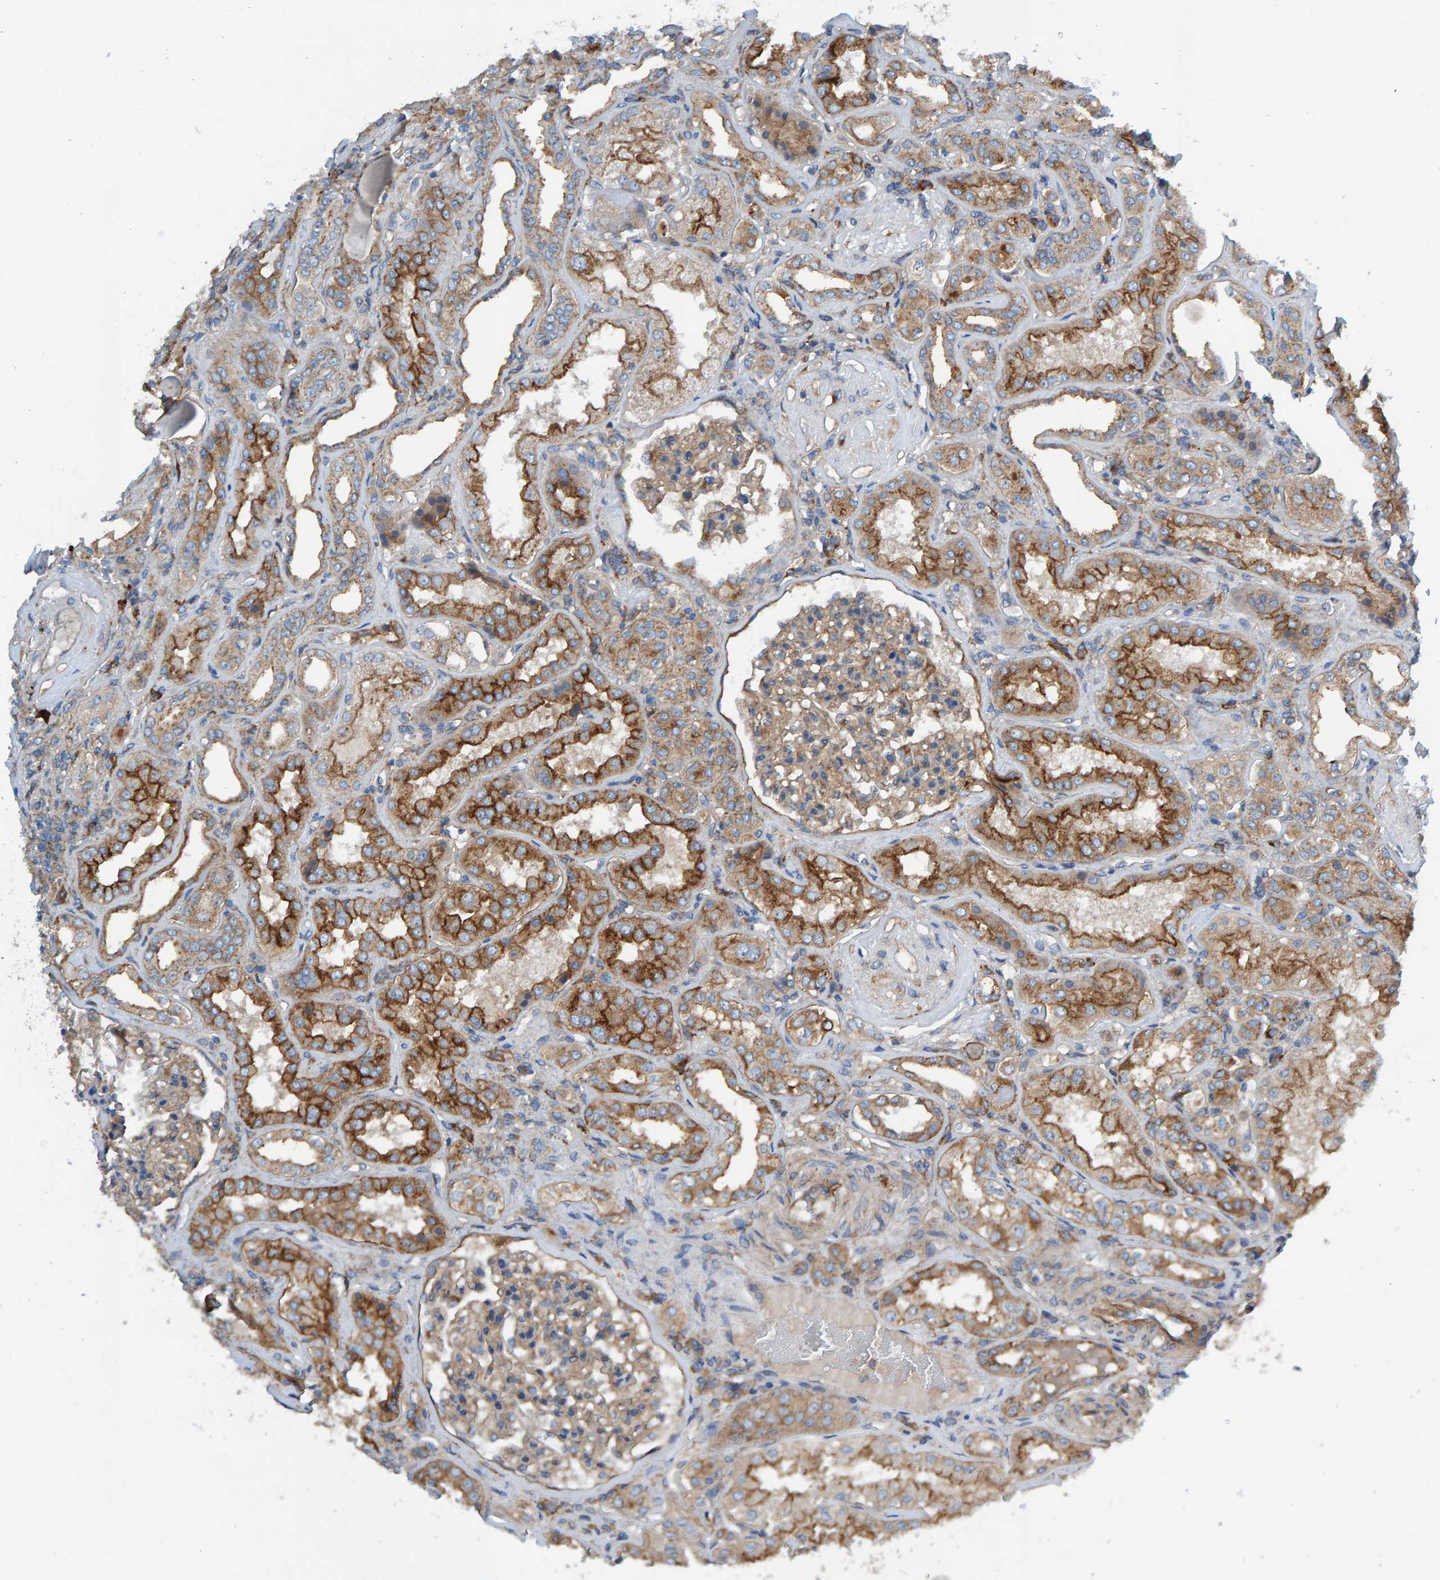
{"staining": {"intensity": "weak", "quantity": ">75%", "location": "cytoplasmic/membranous"}, "tissue": "kidney", "cell_type": "Cells in glomeruli", "image_type": "normal", "snomed": [{"axis": "morphology", "description": "Normal tissue, NOS"}, {"axis": "topography", "description": "Kidney"}], "caption": "Cells in glomeruli demonstrate weak cytoplasmic/membranous positivity in about >75% of cells in normal kidney. (brown staining indicates protein expression, while blue staining denotes nuclei).", "gene": "MKLN1", "patient": {"sex": "female", "age": 56}}